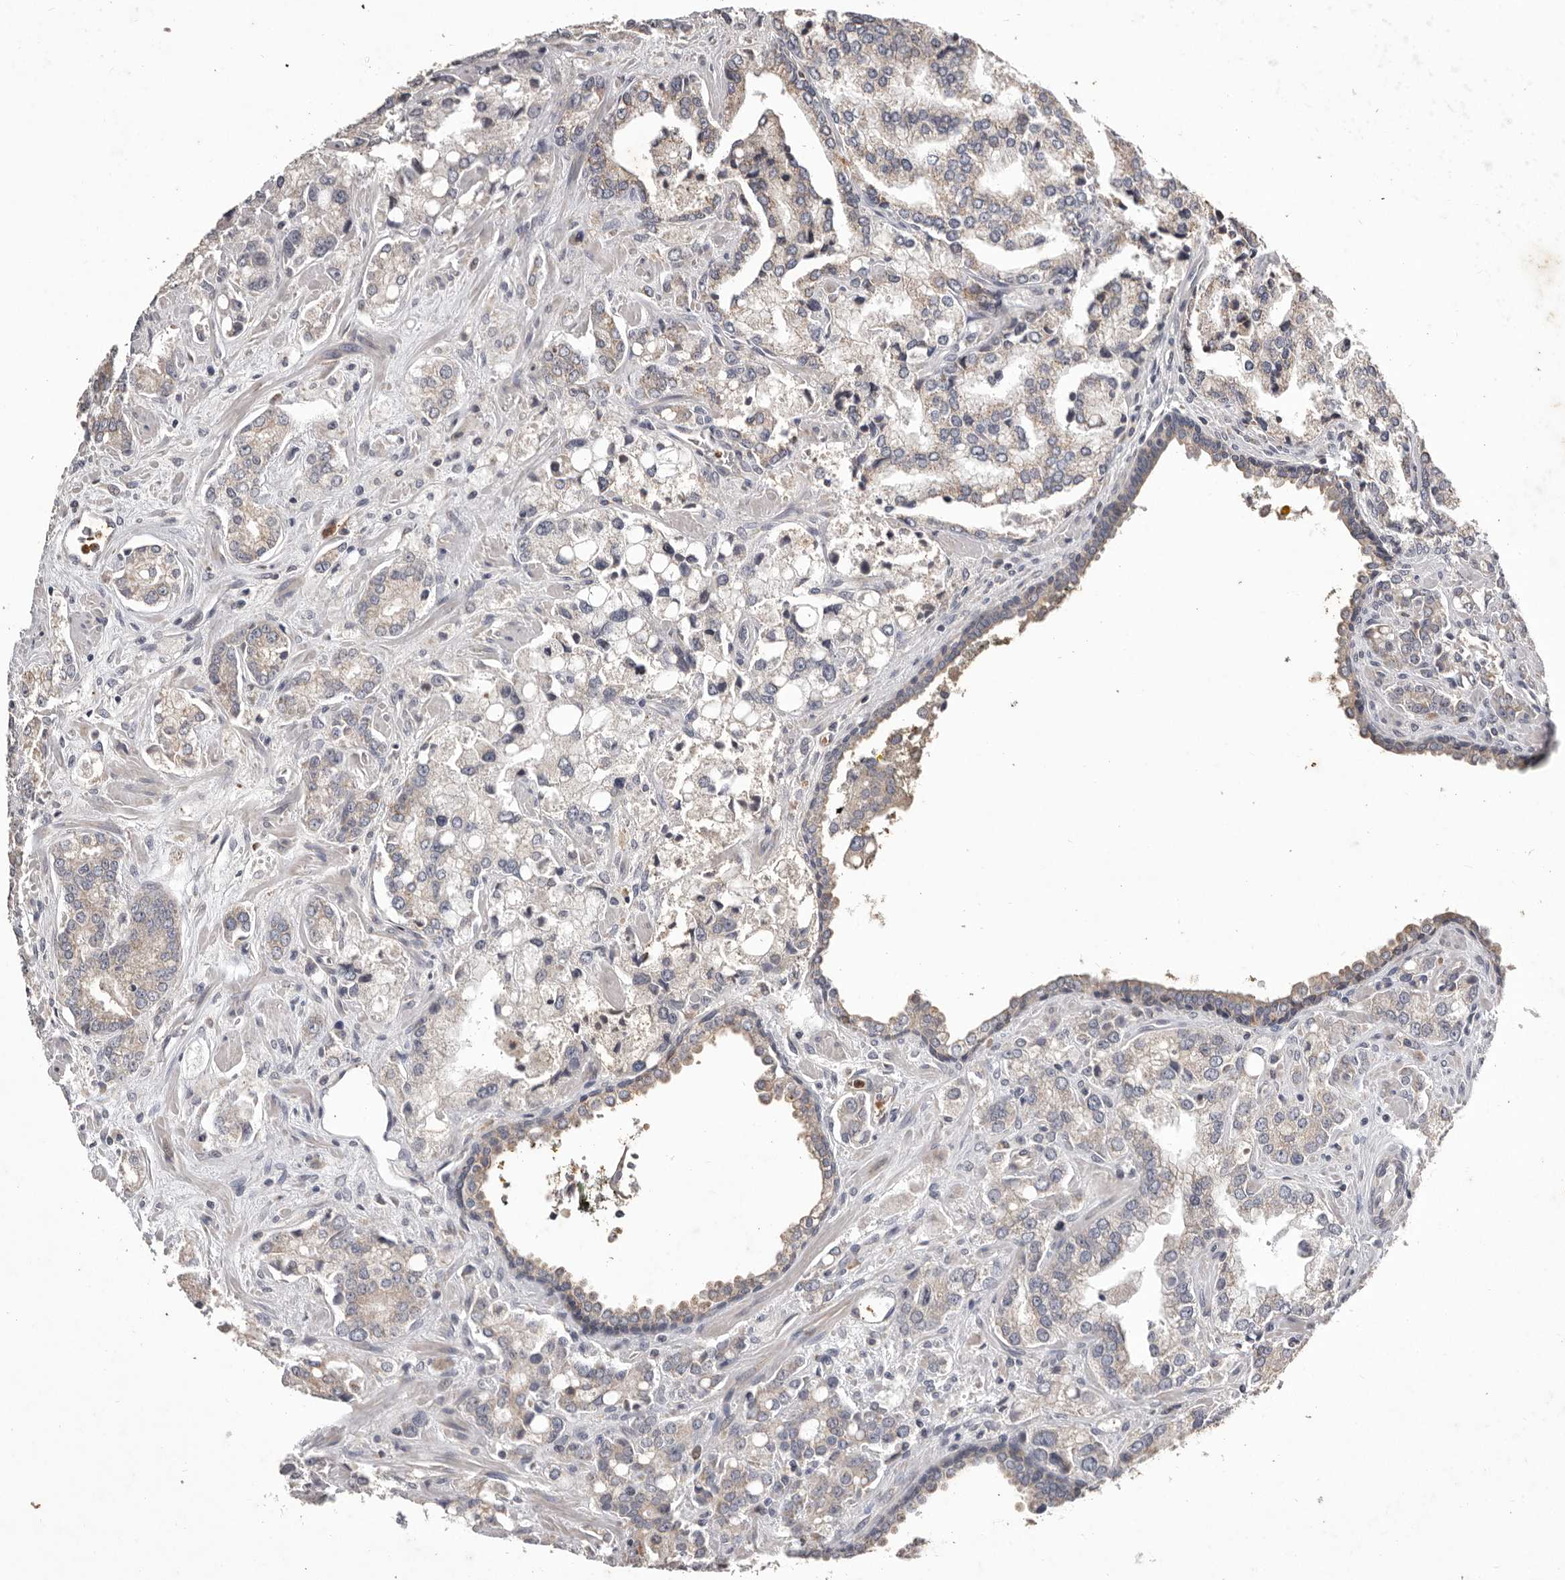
{"staining": {"intensity": "negative", "quantity": "none", "location": "none"}, "tissue": "prostate cancer", "cell_type": "Tumor cells", "image_type": "cancer", "snomed": [{"axis": "morphology", "description": "Adenocarcinoma, High grade"}, {"axis": "topography", "description": "Prostate"}], "caption": "Immunohistochemistry of human prostate cancer exhibits no positivity in tumor cells.", "gene": "CXCL14", "patient": {"sex": "male", "age": 67}}